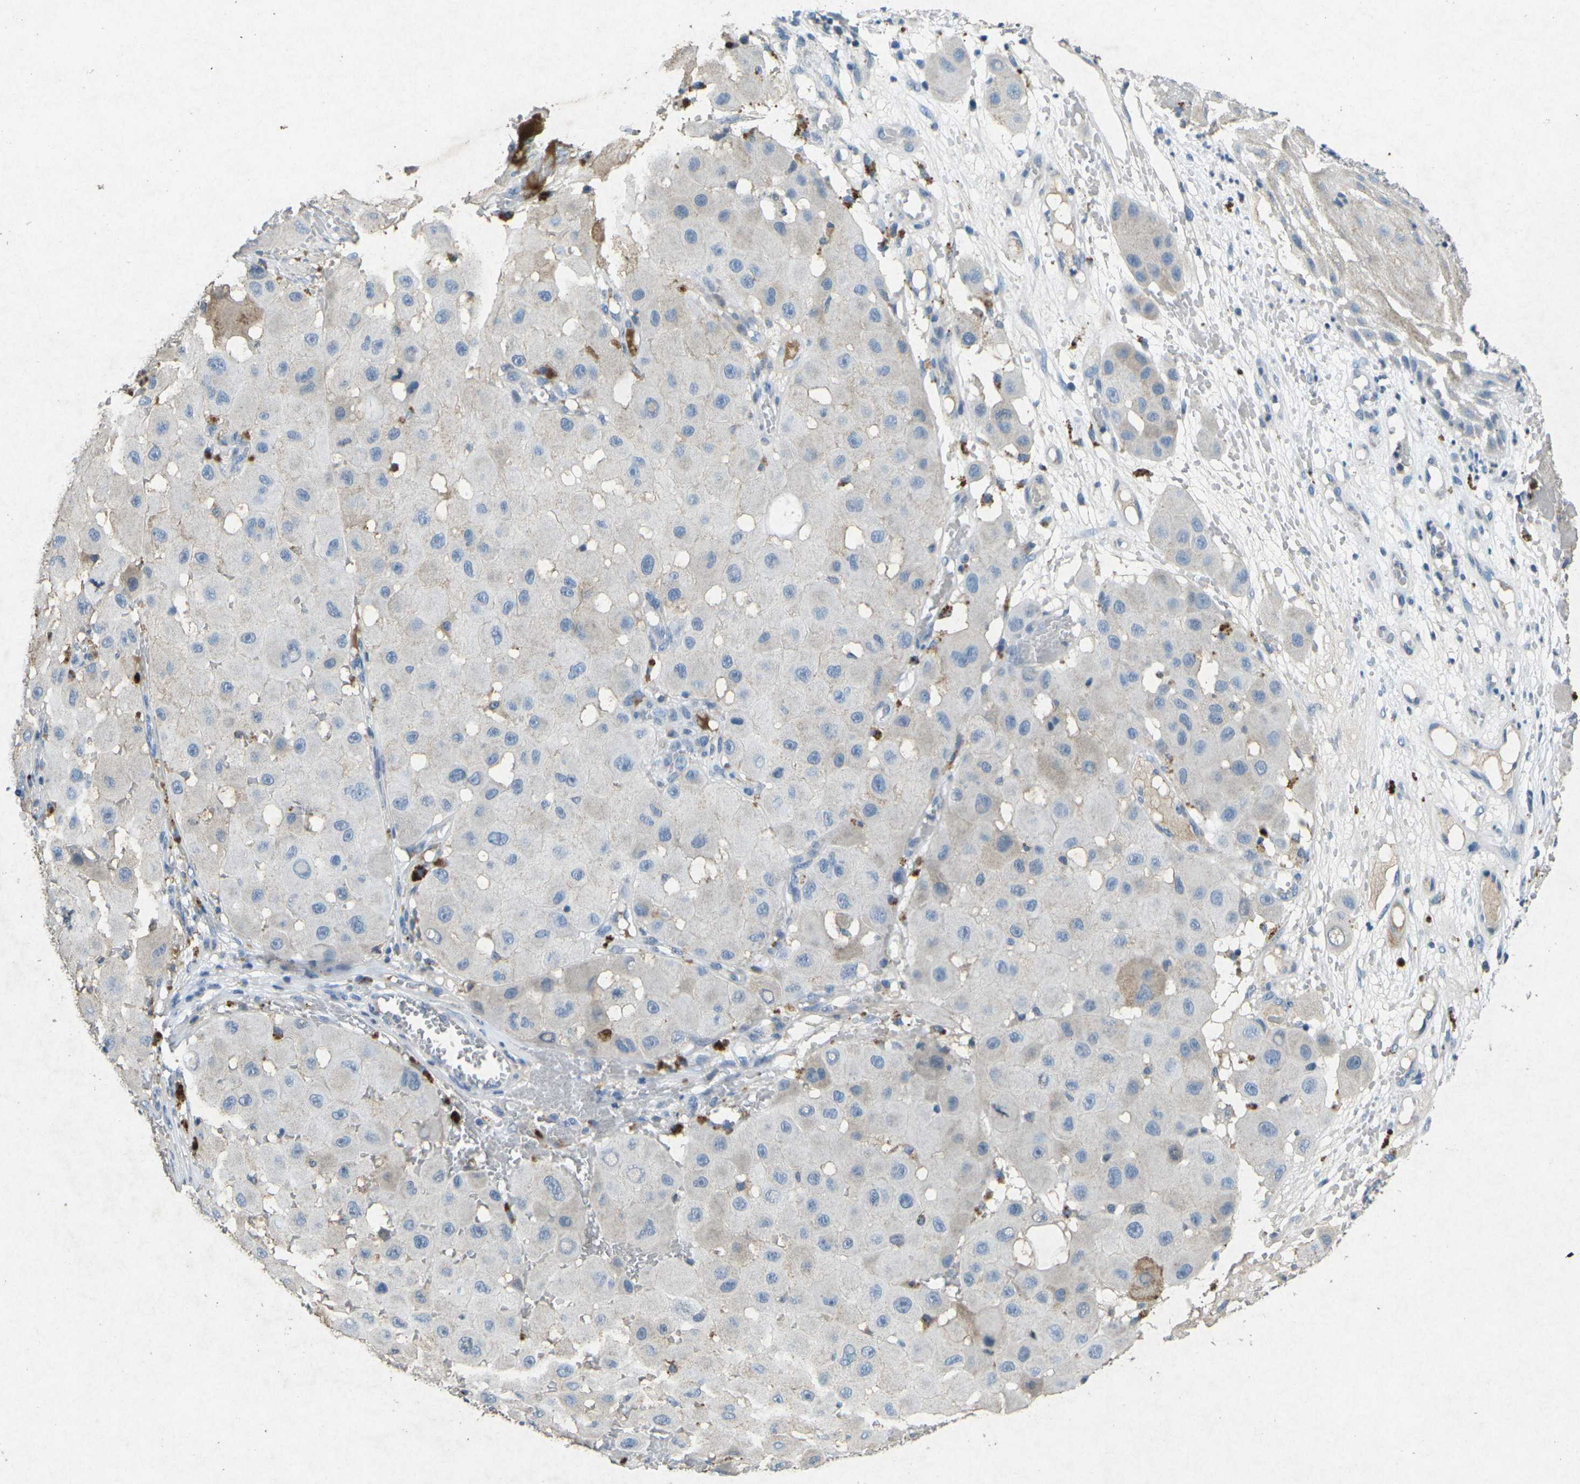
{"staining": {"intensity": "negative", "quantity": "none", "location": "none"}, "tissue": "melanoma", "cell_type": "Tumor cells", "image_type": "cancer", "snomed": [{"axis": "morphology", "description": "Malignant melanoma, NOS"}, {"axis": "topography", "description": "Skin"}], "caption": "Human melanoma stained for a protein using IHC displays no positivity in tumor cells.", "gene": "A1BG", "patient": {"sex": "female", "age": 81}}